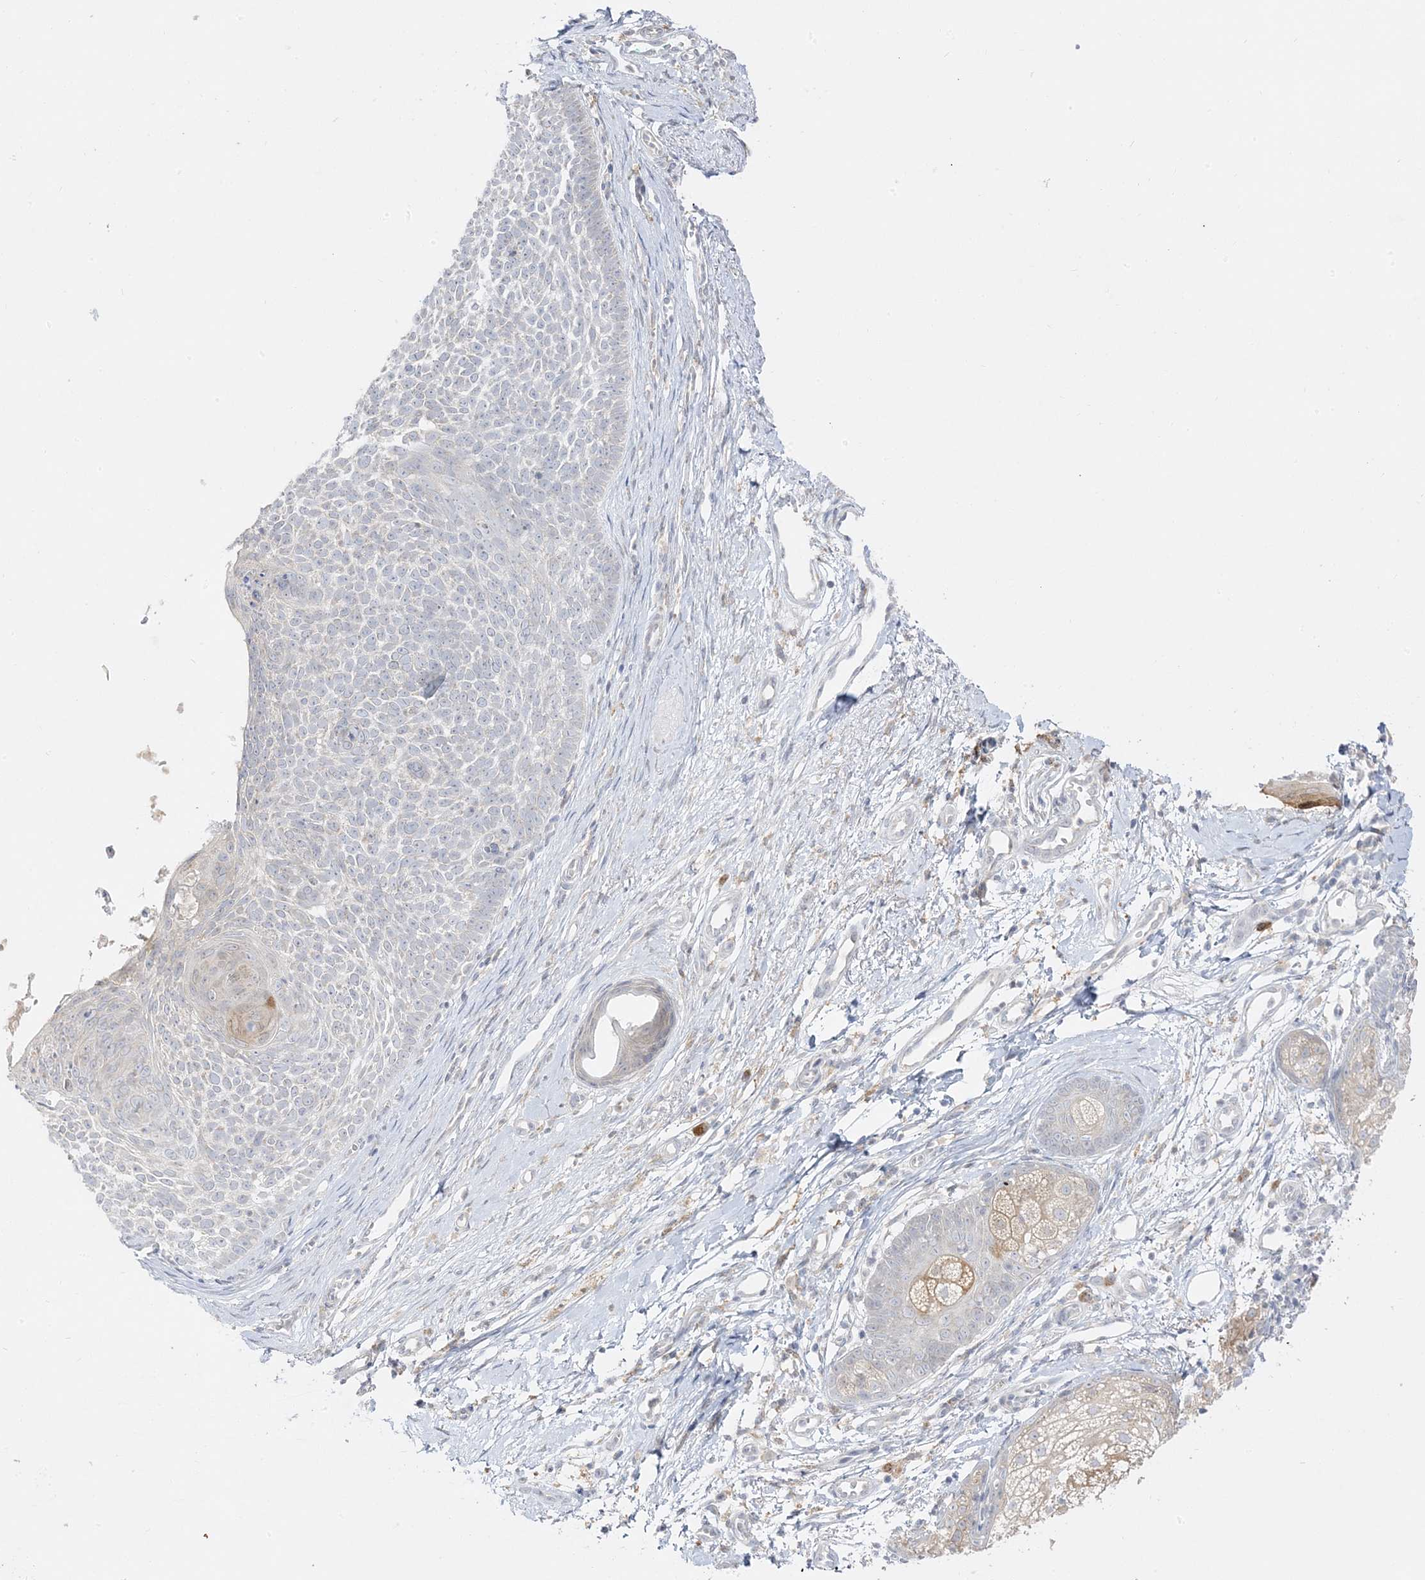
{"staining": {"intensity": "negative", "quantity": "none", "location": "none"}, "tissue": "skin cancer", "cell_type": "Tumor cells", "image_type": "cancer", "snomed": [{"axis": "morphology", "description": "Basal cell carcinoma"}, {"axis": "topography", "description": "Skin"}], "caption": "The histopathology image exhibits no staining of tumor cells in skin basal cell carcinoma.", "gene": "C2CD2", "patient": {"sex": "female", "age": 81}}